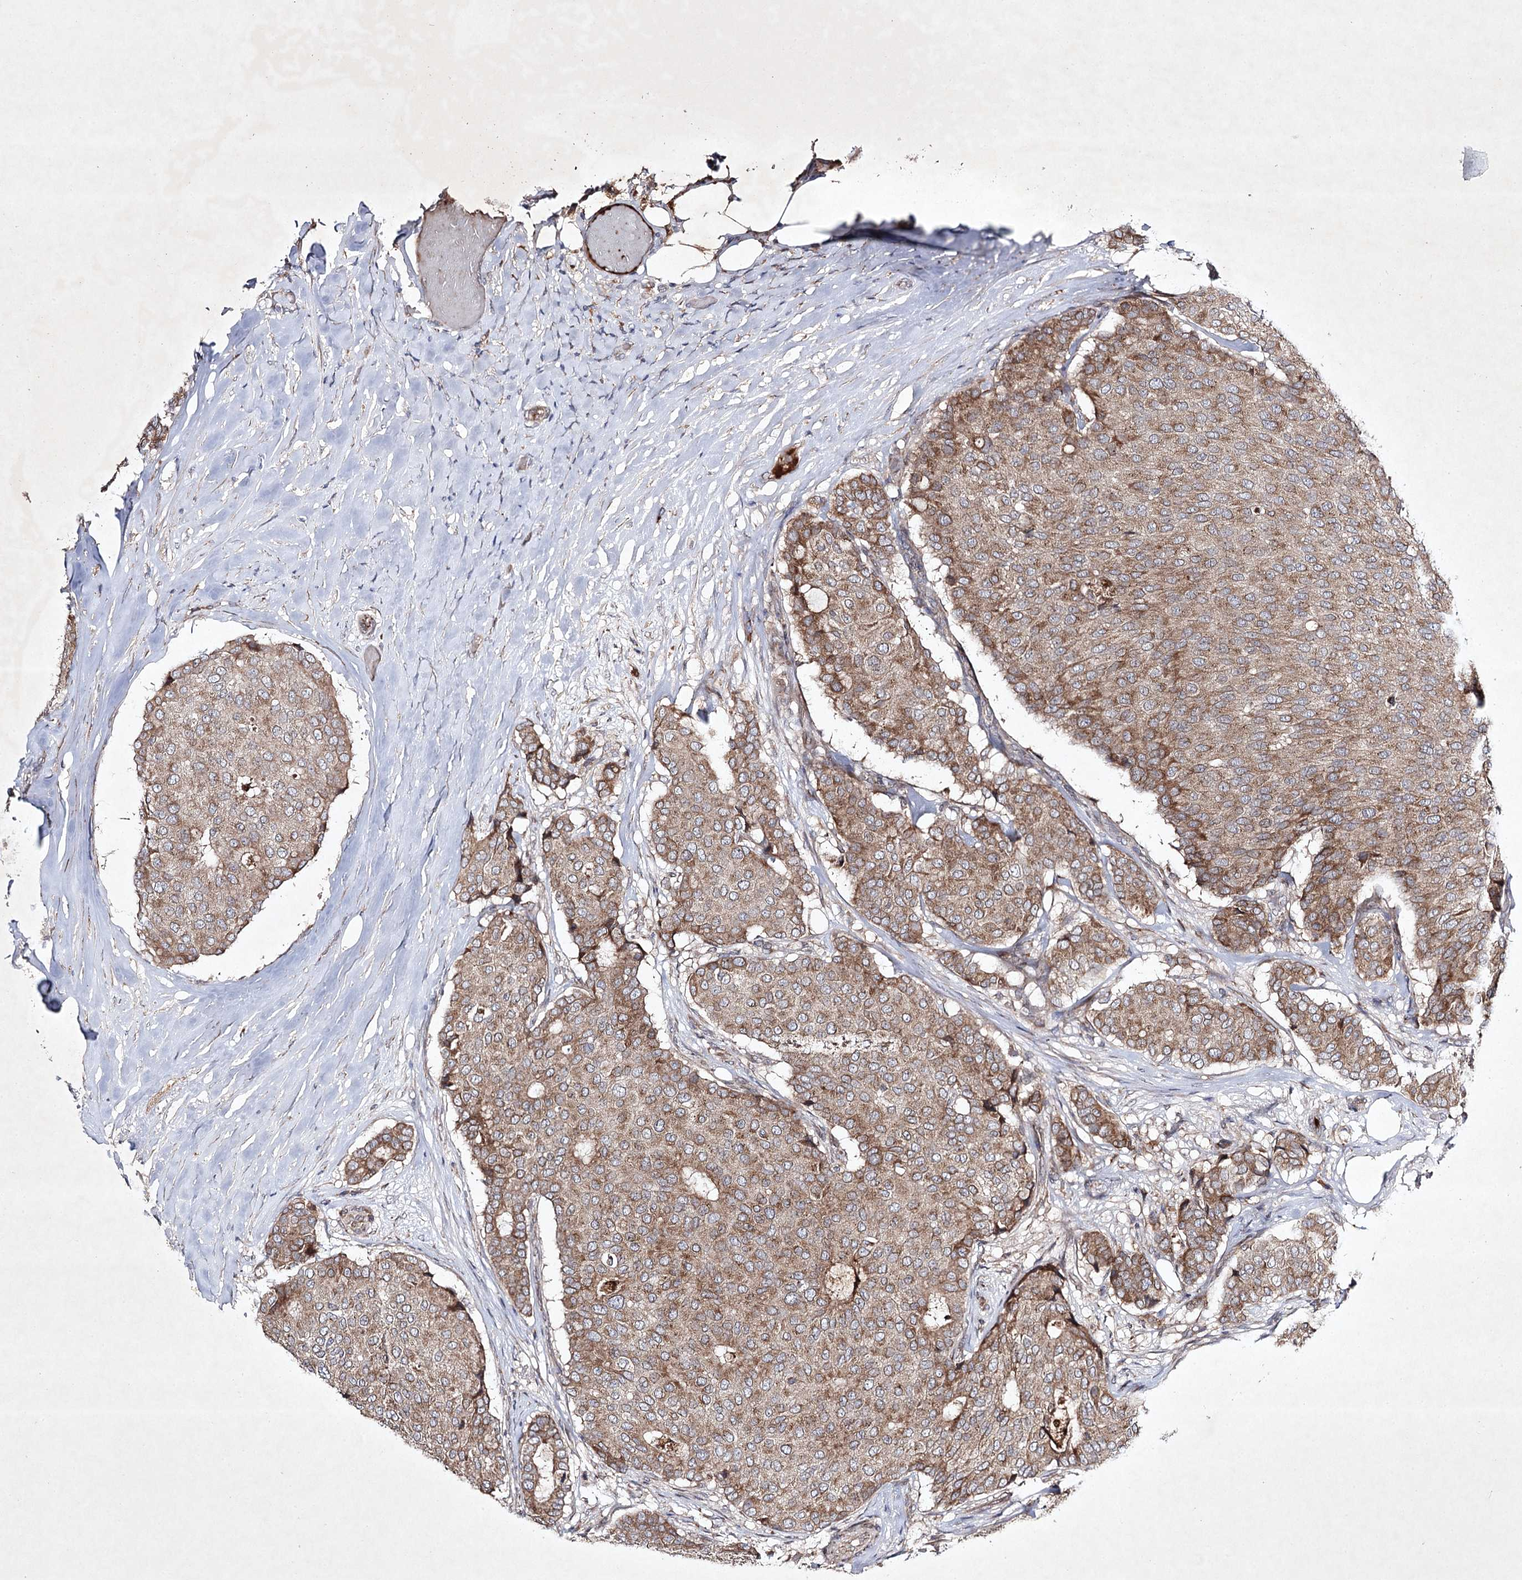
{"staining": {"intensity": "moderate", "quantity": ">75%", "location": "cytoplasmic/membranous"}, "tissue": "breast cancer", "cell_type": "Tumor cells", "image_type": "cancer", "snomed": [{"axis": "morphology", "description": "Duct carcinoma"}, {"axis": "topography", "description": "Breast"}], "caption": "This is an image of immunohistochemistry staining of breast cancer (invasive ductal carcinoma), which shows moderate staining in the cytoplasmic/membranous of tumor cells.", "gene": "ALG9", "patient": {"sex": "female", "age": 75}}